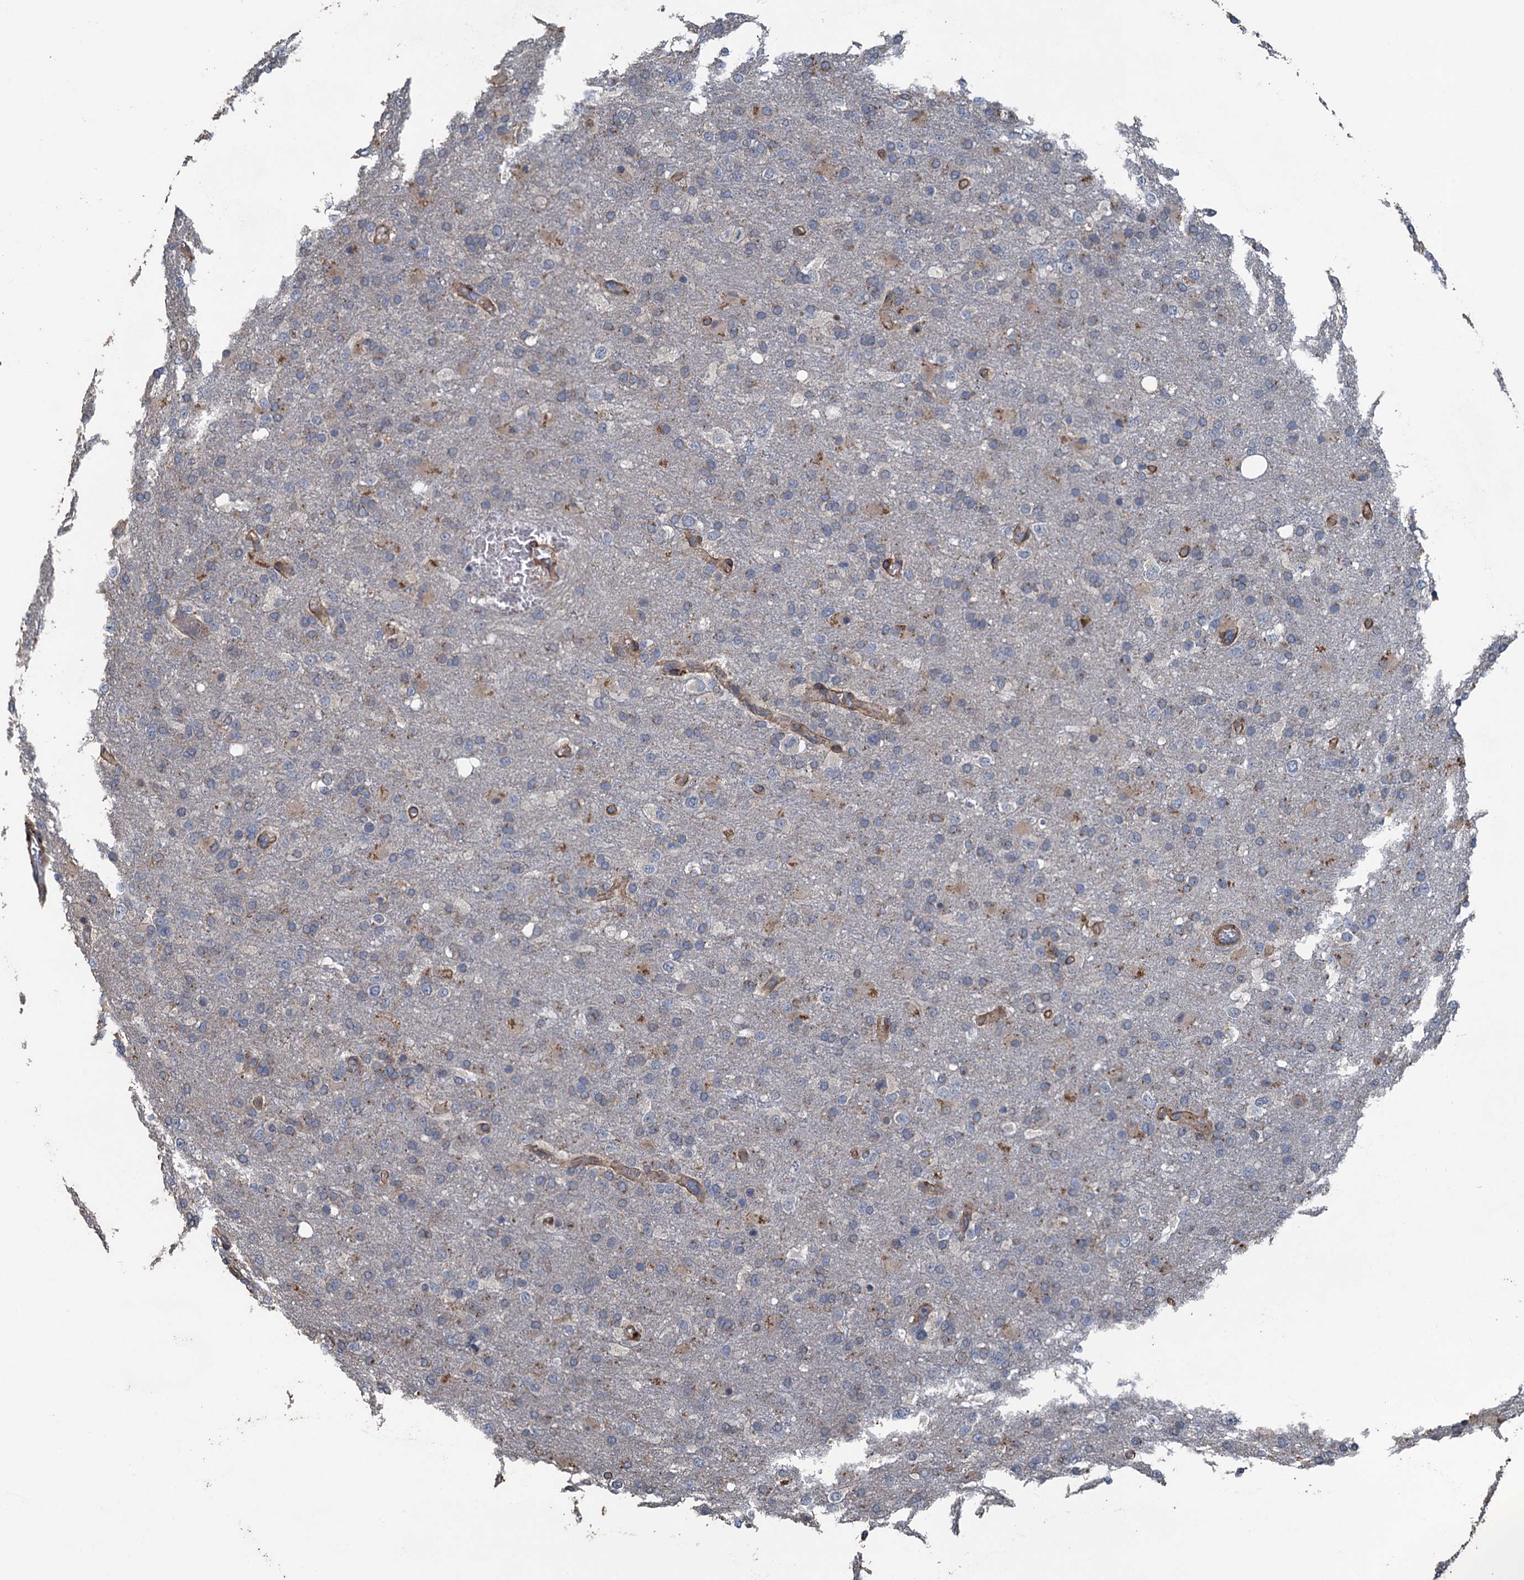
{"staining": {"intensity": "weak", "quantity": "<25%", "location": "cytoplasmic/membranous"}, "tissue": "glioma", "cell_type": "Tumor cells", "image_type": "cancer", "snomed": [{"axis": "morphology", "description": "Glioma, malignant, High grade"}, {"axis": "topography", "description": "Brain"}], "caption": "Human glioma stained for a protein using IHC demonstrates no expression in tumor cells.", "gene": "AGRN", "patient": {"sex": "female", "age": 74}}